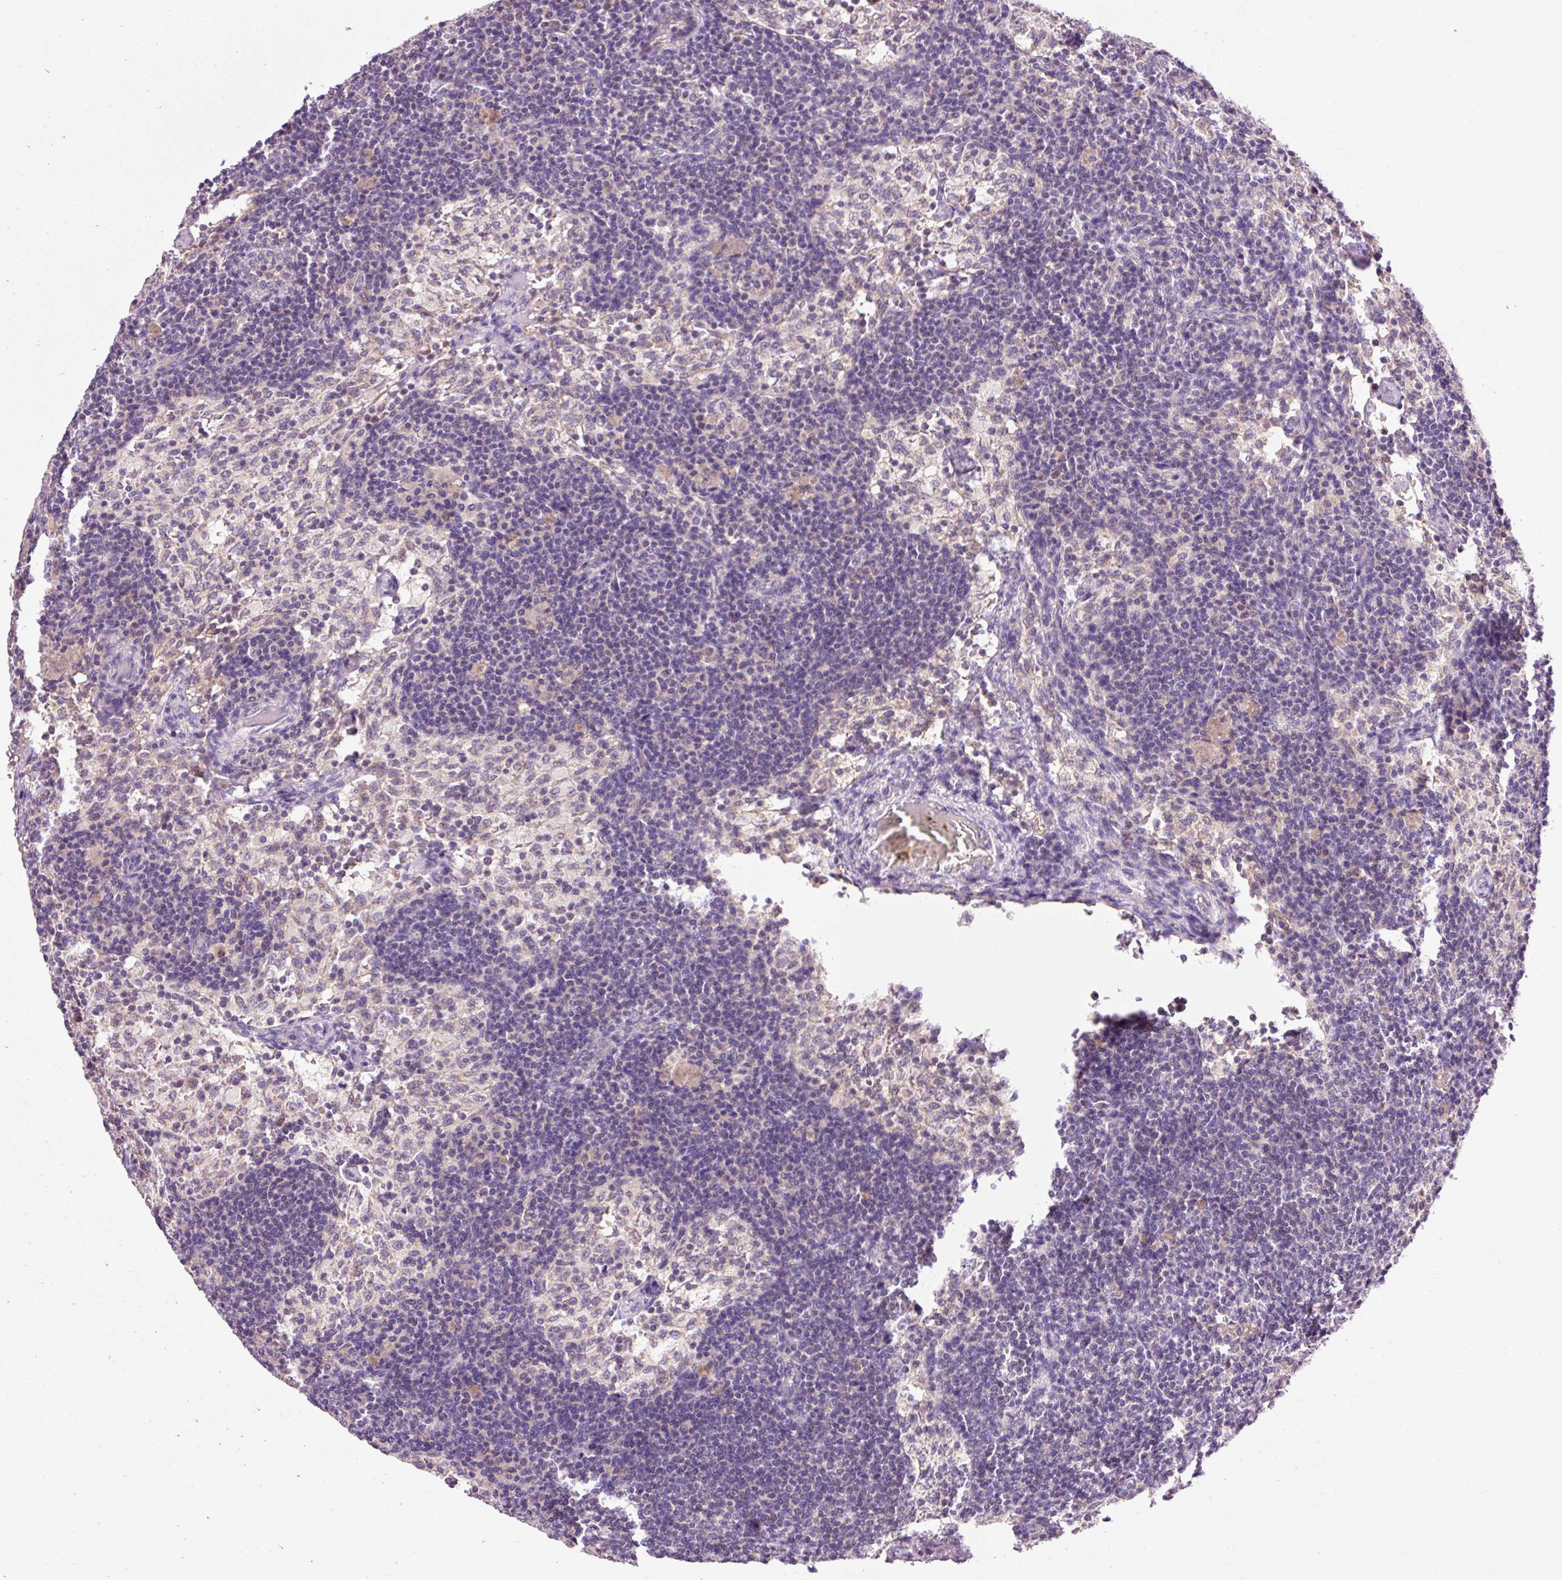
{"staining": {"intensity": "weak", "quantity": "<25%", "location": "cytoplasmic/membranous"}, "tissue": "lymph node", "cell_type": "Germinal center cells", "image_type": "normal", "snomed": [{"axis": "morphology", "description": "Normal tissue, NOS"}, {"axis": "topography", "description": "Lymph node"}], "caption": "The histopathology image displays no staining of germinal center cells in normal lymph node.", "gene": "IMMT", "patient": {"sex": "male", "age": 49}}